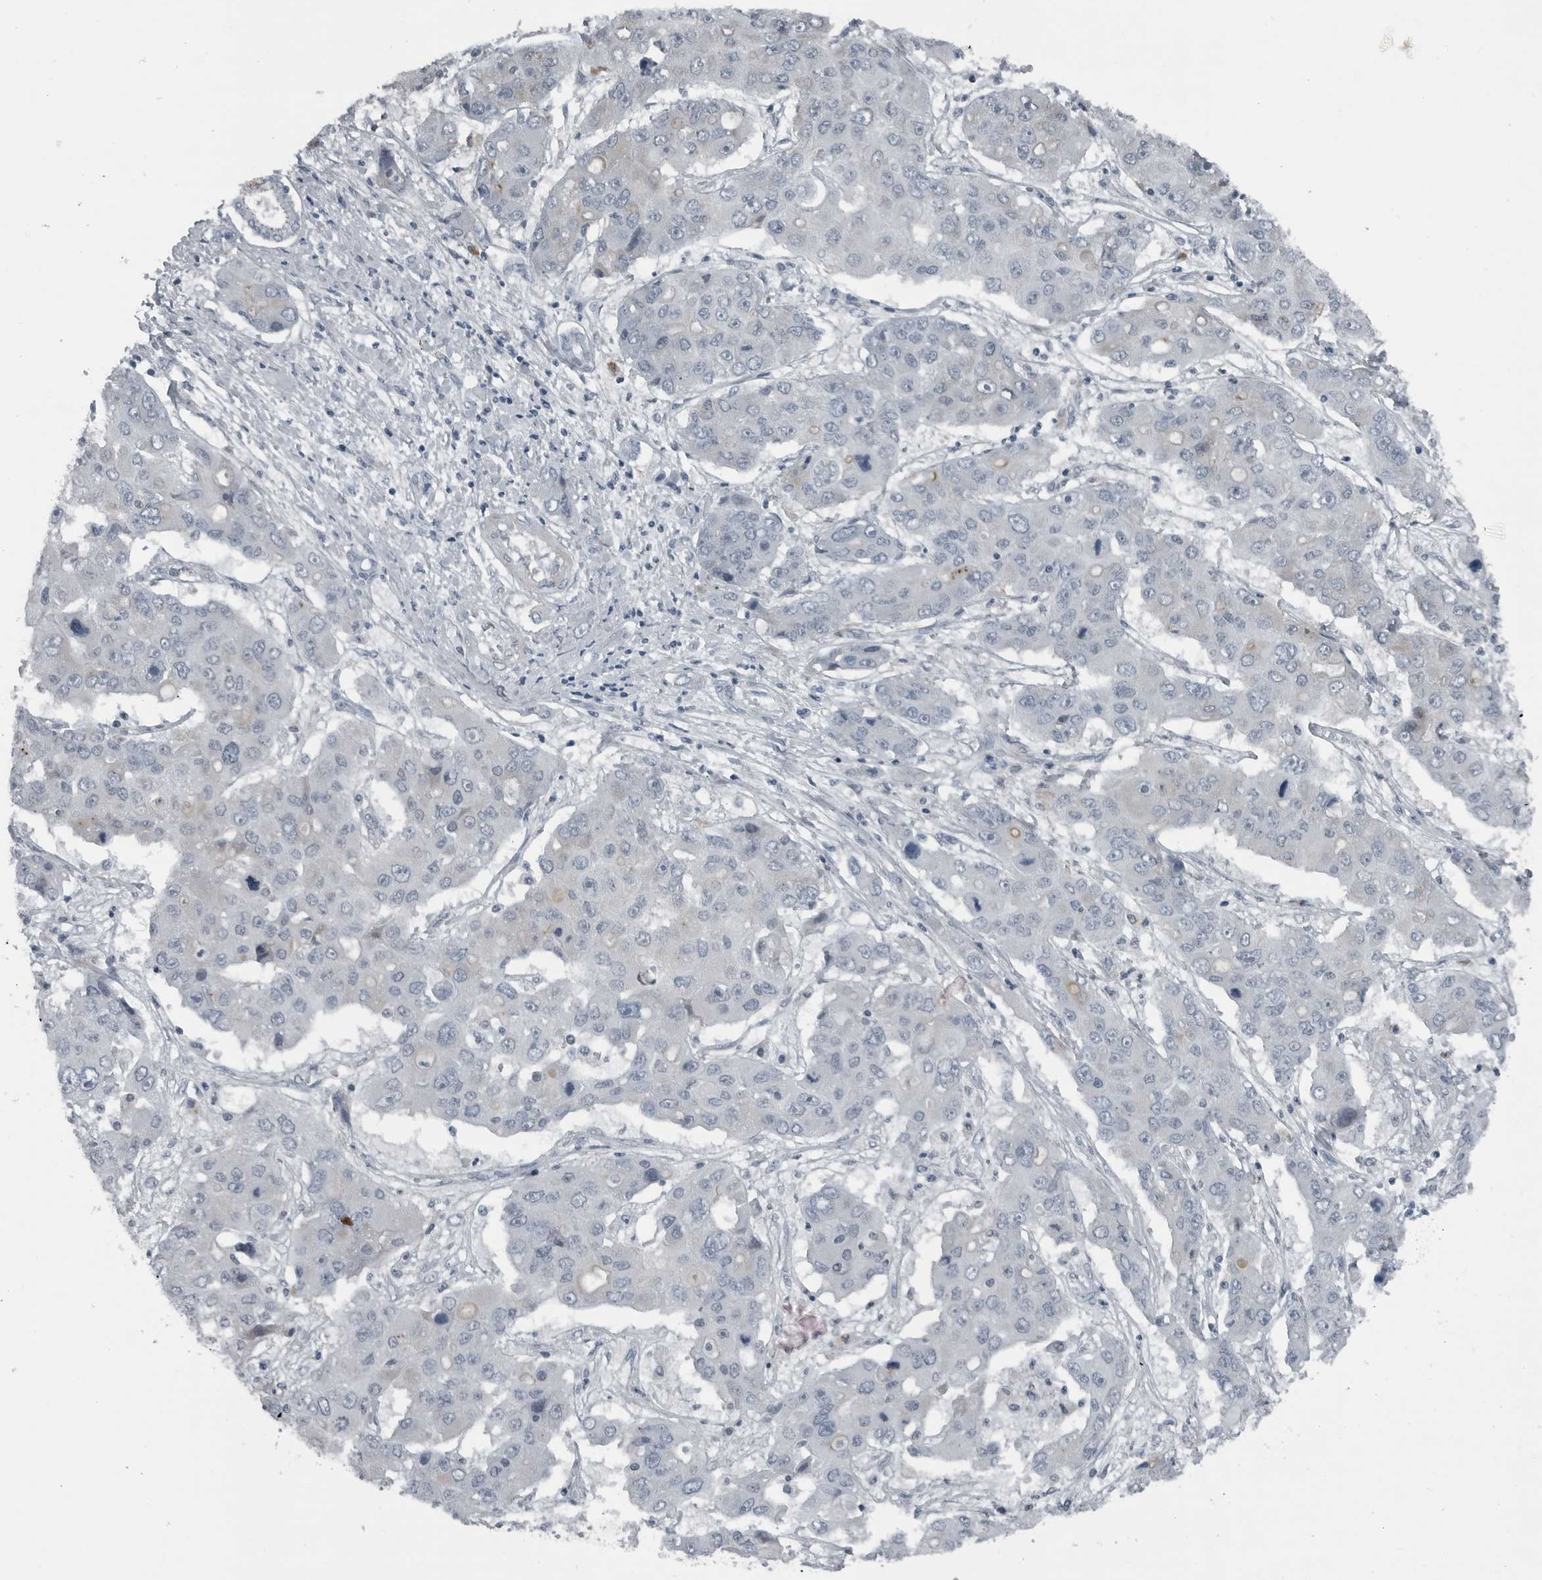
{"staining": {"intensity": "negative", "quantity": "none", "location": "none"}, "tissue": "liver cancer", "cell_type": "Tumor cells", "image_type": "cancer", "snomed": [{"axis": "morphology", "description": "Cholangiocarcinoma"}, {"axis": "topography", "description": "Liver"}], "caption": "This is an IHC micrograph of human liver cancer (cholangiocarcinoma). There is no staining in tumor cells.", "gene": "GAK", "patient": {"sex": "male", "age": 67}}